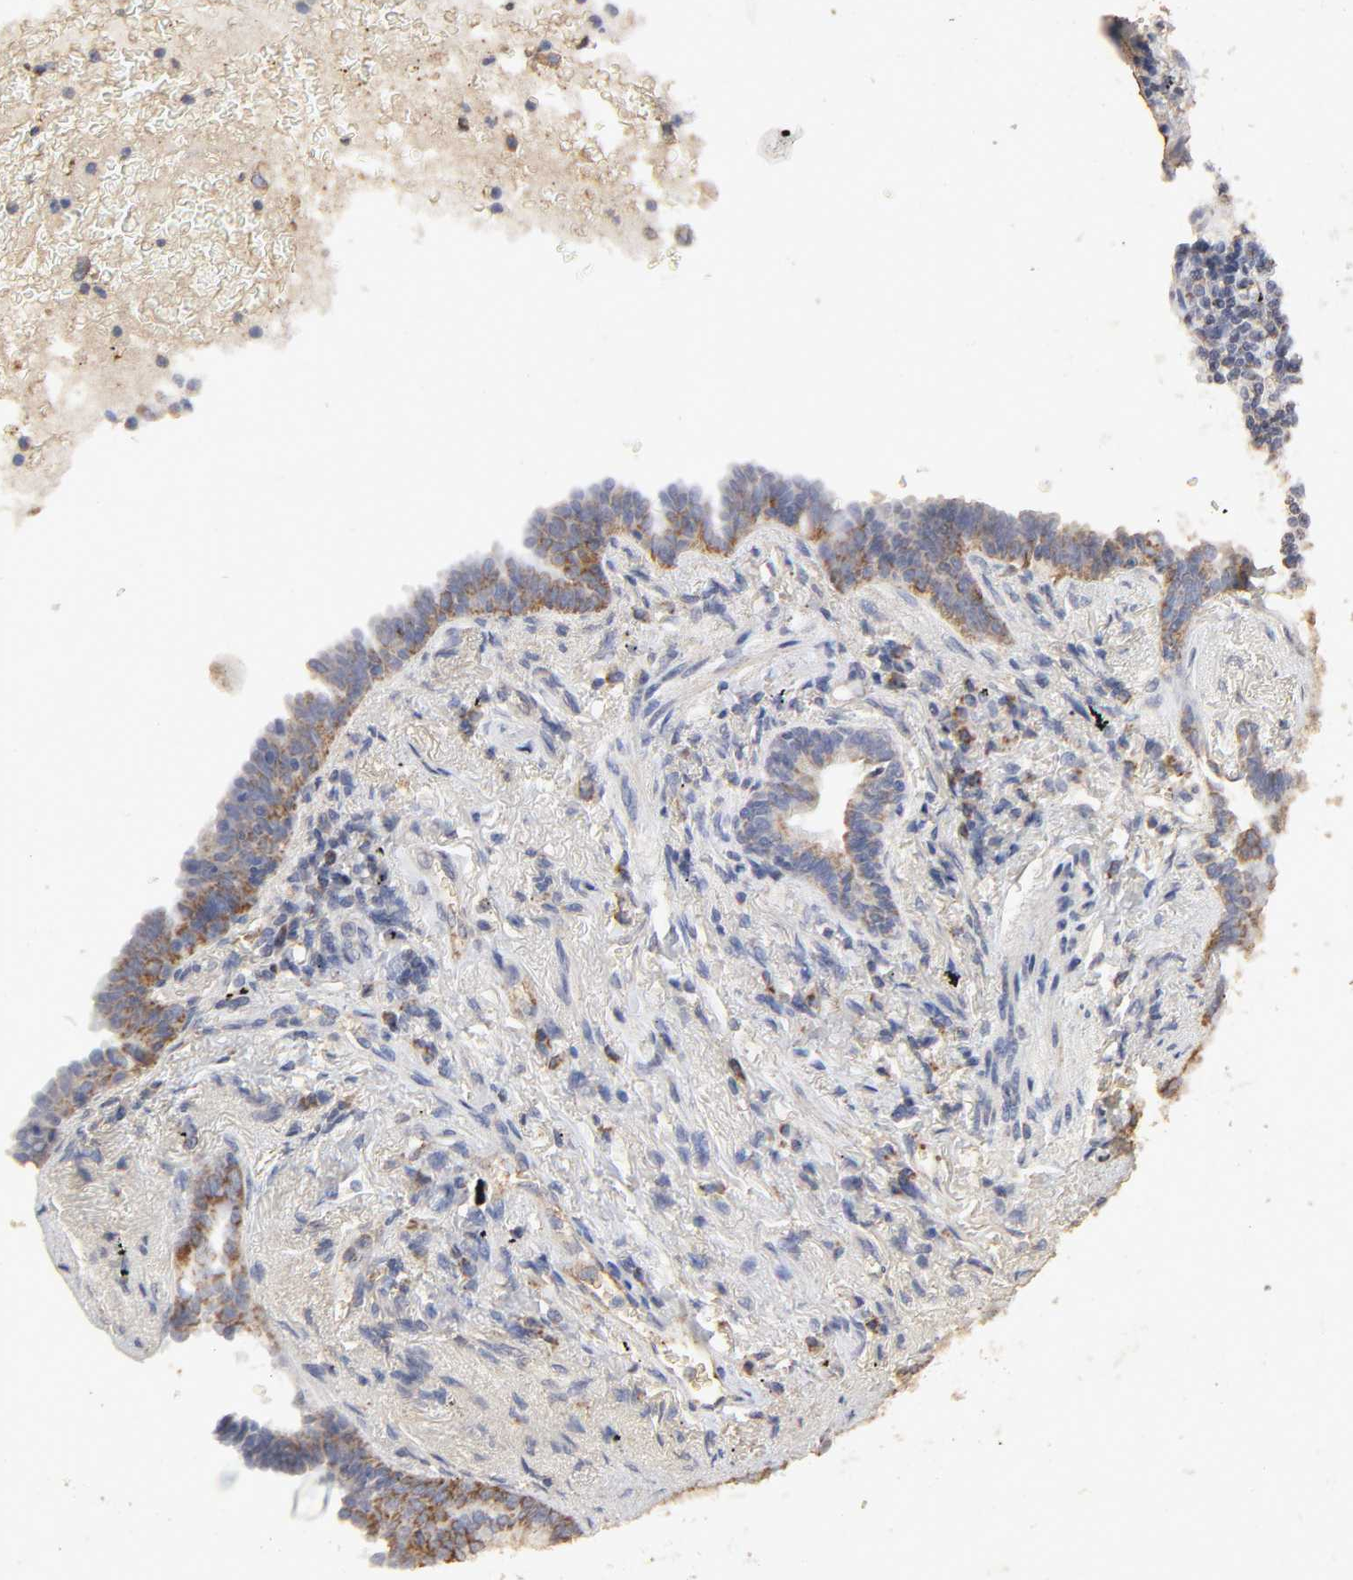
{"staining": {"intensity": "strong", "quantity": ">75%", "location": "cytoplasmic/membranous"}, "tissue": "lung cancer", "cell_type": "Tumor cells", "image_type": "cancer", "snomed": [{"axis": "morphology", "description": "Adenocarcinoma, NOS"}, {"axis": "topography", "description": "Lung"}], "caption": "High-power microscopy captured an IHC image of lung cancer, revealing strong cytoplasmic/membranous staining in approximately >75% of tumor cells. Nuclei are stained in blue.", "gene": "CYCS", "patient": {"sex": "female", "age": 64}}